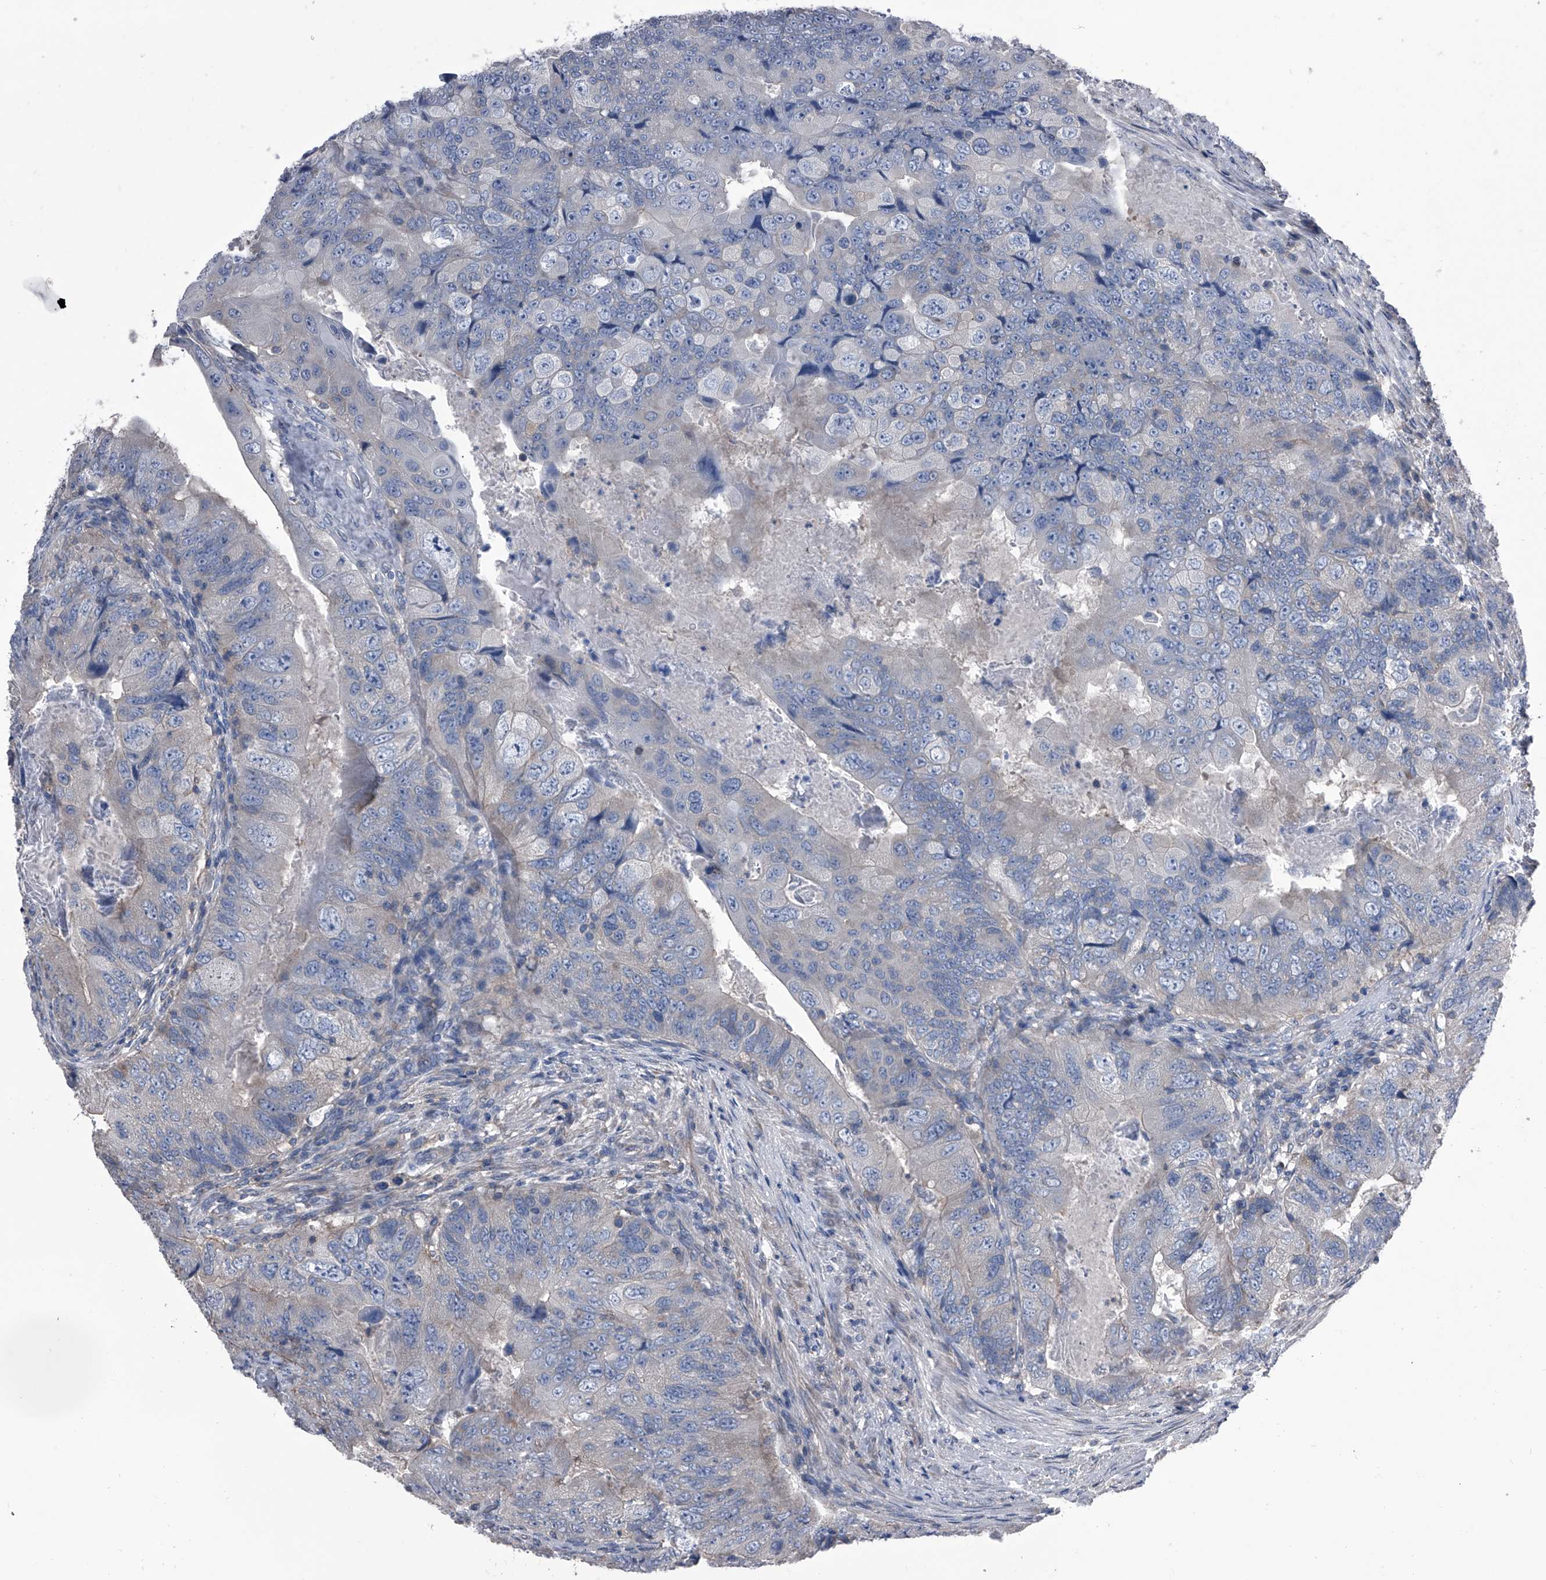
{"staining": {"intensity": "negative", "quantity": "none", "location": "none"}, "tissue": "colorectal cancer", "cell_type": "Tumor cells", "image_type": "cancer", "snomed": [{"axis": "morphology", "description": "Adenocarcinoma, NOS"}, {"axis": "topography", "description": "Rectum"}], "caption": "Tumor cells show no significant protein positivity in adenocarcinoma (colorectal).", "gene": "PIP5K1A", "patient": {"sex": "male", "age": 63}}